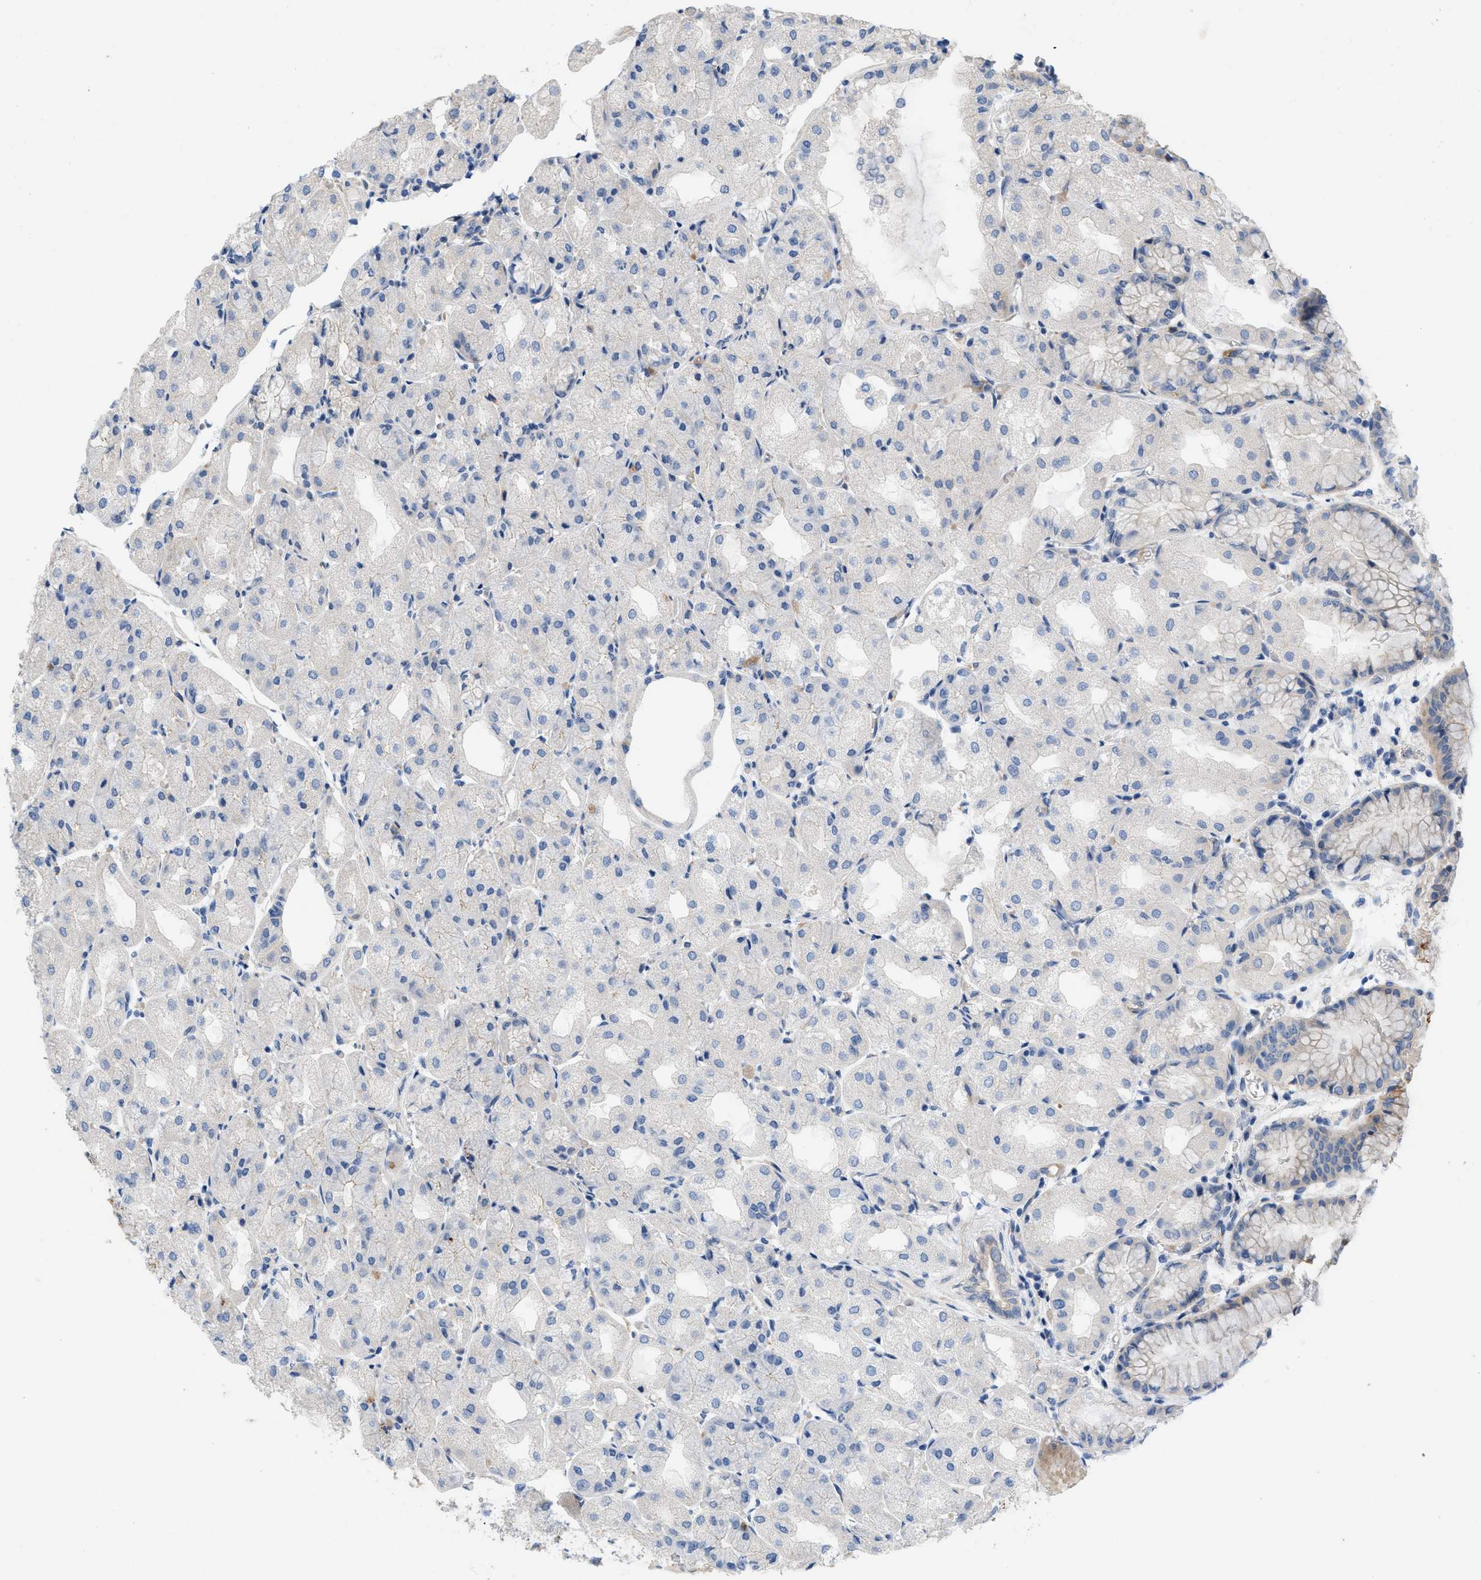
{"staining": {"intensity": "moderate", "quantity": "<25%", "location": "cytoplasmic/membranous"}, "tissue": "stomach", "cell_type": "Glandular cells", "image_type": "normal", "snomed": [{"axis": "morphology", "description": "Normal tissue, NOS"}, {"axis": "topography", "description": "Stomach, upper"}], "caption": "Approximately <25% of glandular cells in unremarkable human stomach show moderate cytoplasmic/membranous protein staining as visualized by brown immunohistochemical staining.", "gene": "NDEL1", "patient": {"sex": "male", "age": 72}}